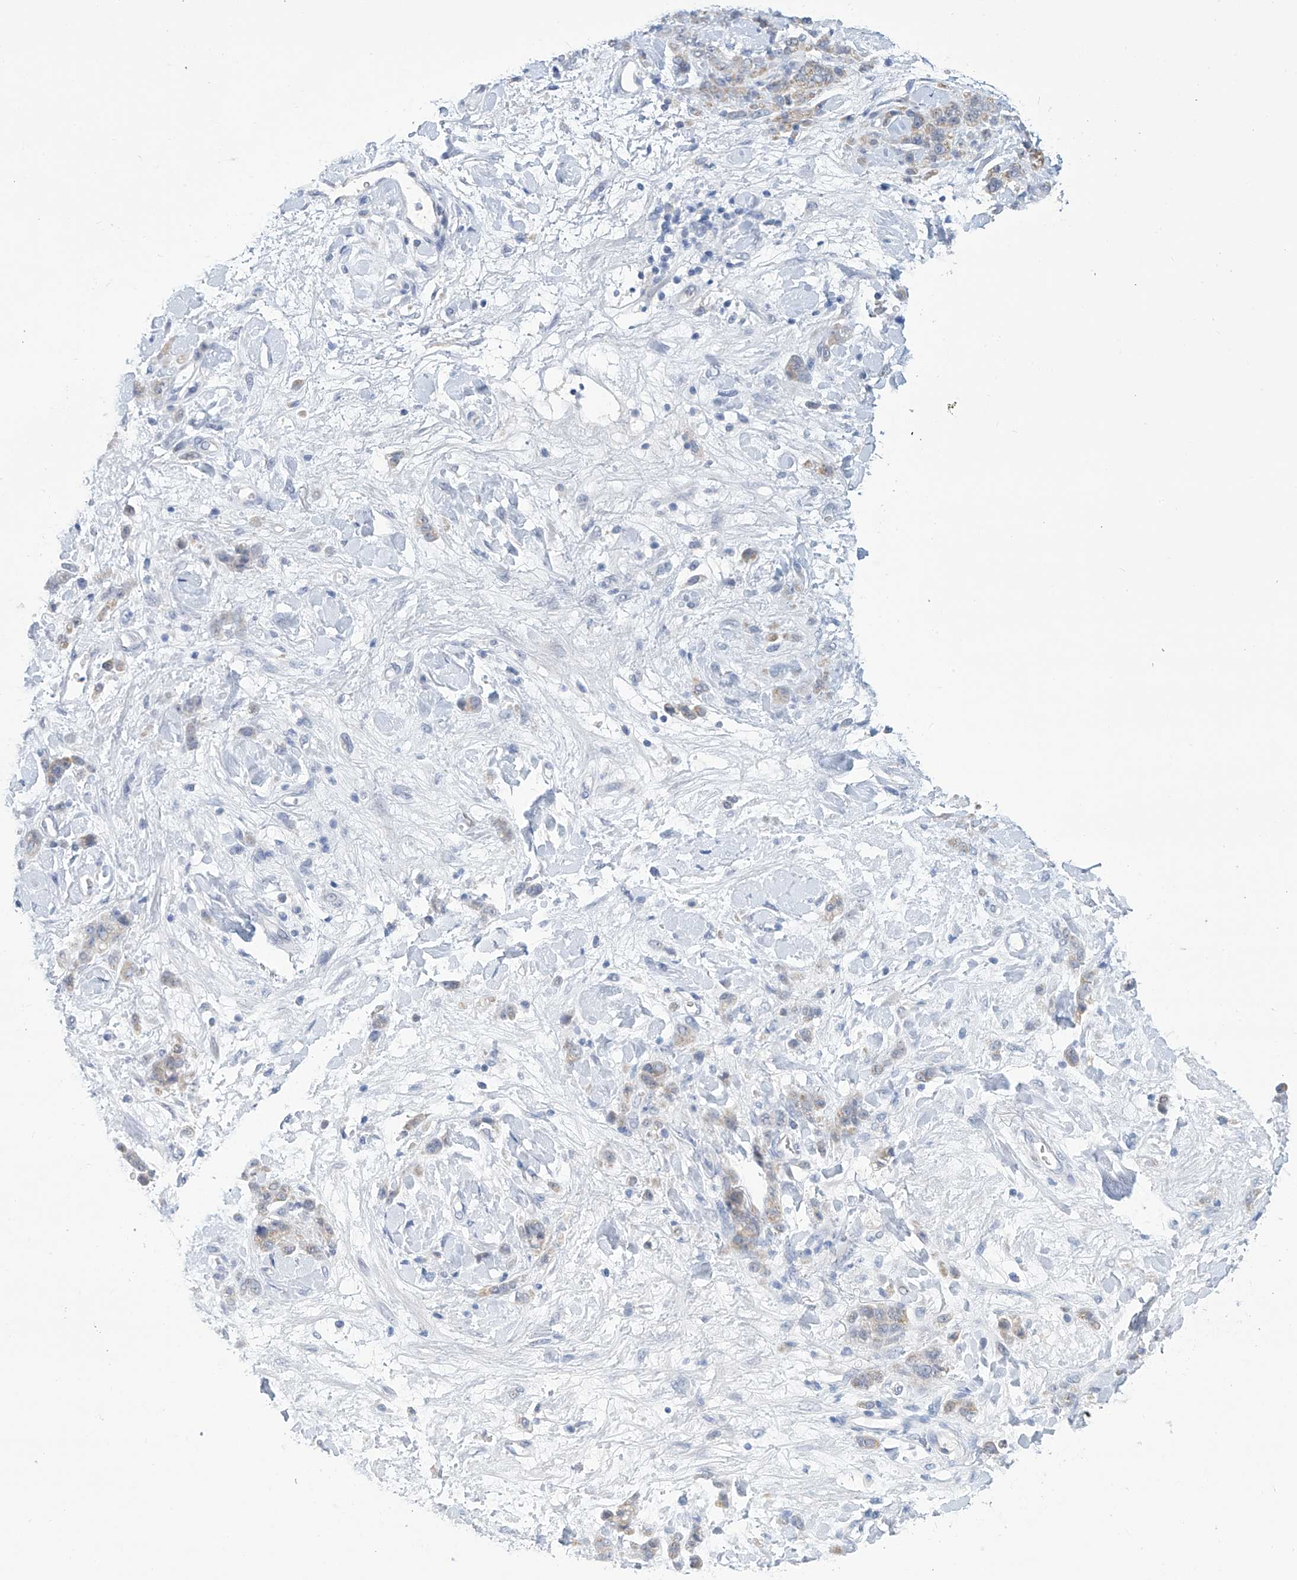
{"staining": {"intensity": "weak", "quantity": ">75%", "location": "cytoplasmic/membranous"}, "tissue": "stomach cancer", "cell_type": "Tumor cells", "image_type": "cancer", "snomed": [{"axis": "morphology", "description": "Normal tissue, NOS"}, {"axis": "morphology", "description": "Adenocarcinoma, NOS"}, {"axis": "topography", "description": "Stomach"}], "caption": "IHC (DAB) staining of adenocarcinoma (stomach) exhibits weak cytoplasmic/membranous protein positivity in about >75% of tumor cells.", "gene": "IBA57", "patient": {"sex": "male", "age": 82}}